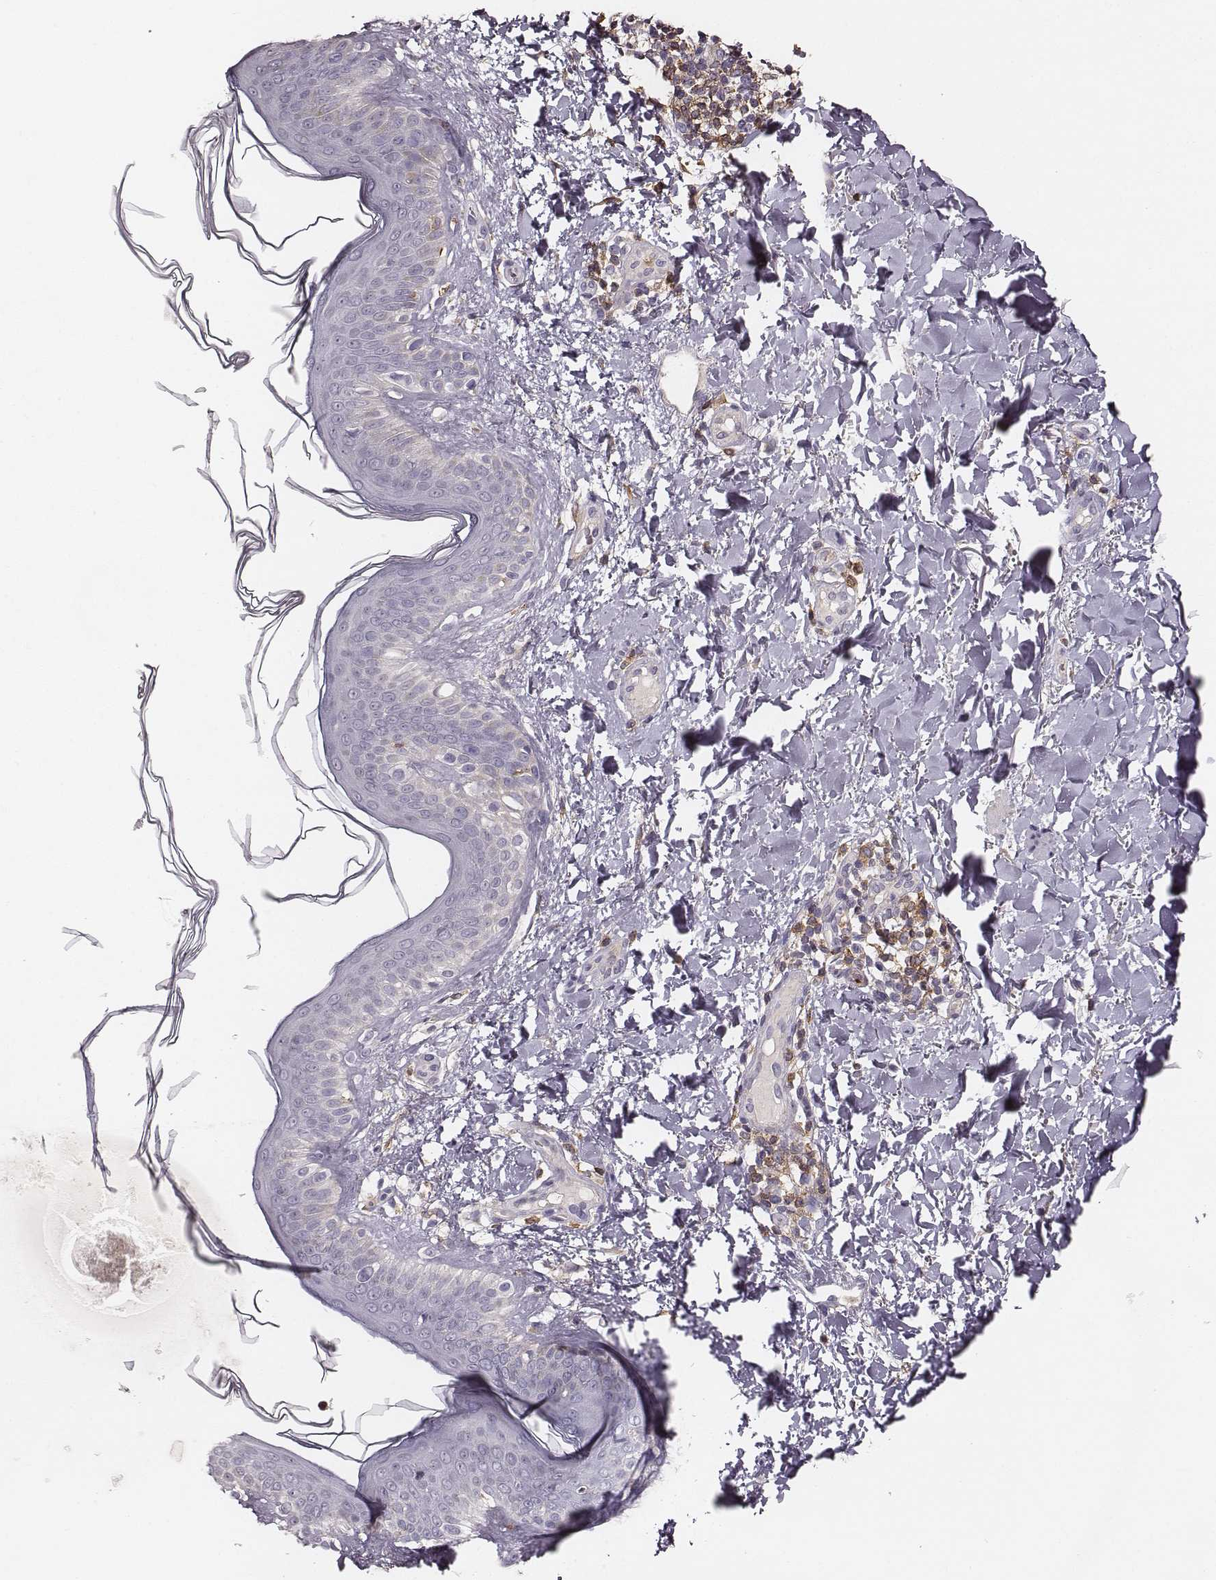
{"staining": {"intensity": "negative", "quantity": "none", "location": "none"}, "tissue": "skin cancer", "cell_type": "Tumor cells", "image_type": "cancer", "snomed": [{"axis": "morphology", "description": "Normal tissue, NOS"}, {"axis": "morphology", "description": "Basal cell carcinoma"}, {"axis": "topography", "description": "Skin"}], "caption": "The histopathology image displays no significant expression in tumor cells of skin cancer (basal cell carcinoma).", "gene": "ZYX", "patient": {"sex": "male", "age": 46}}